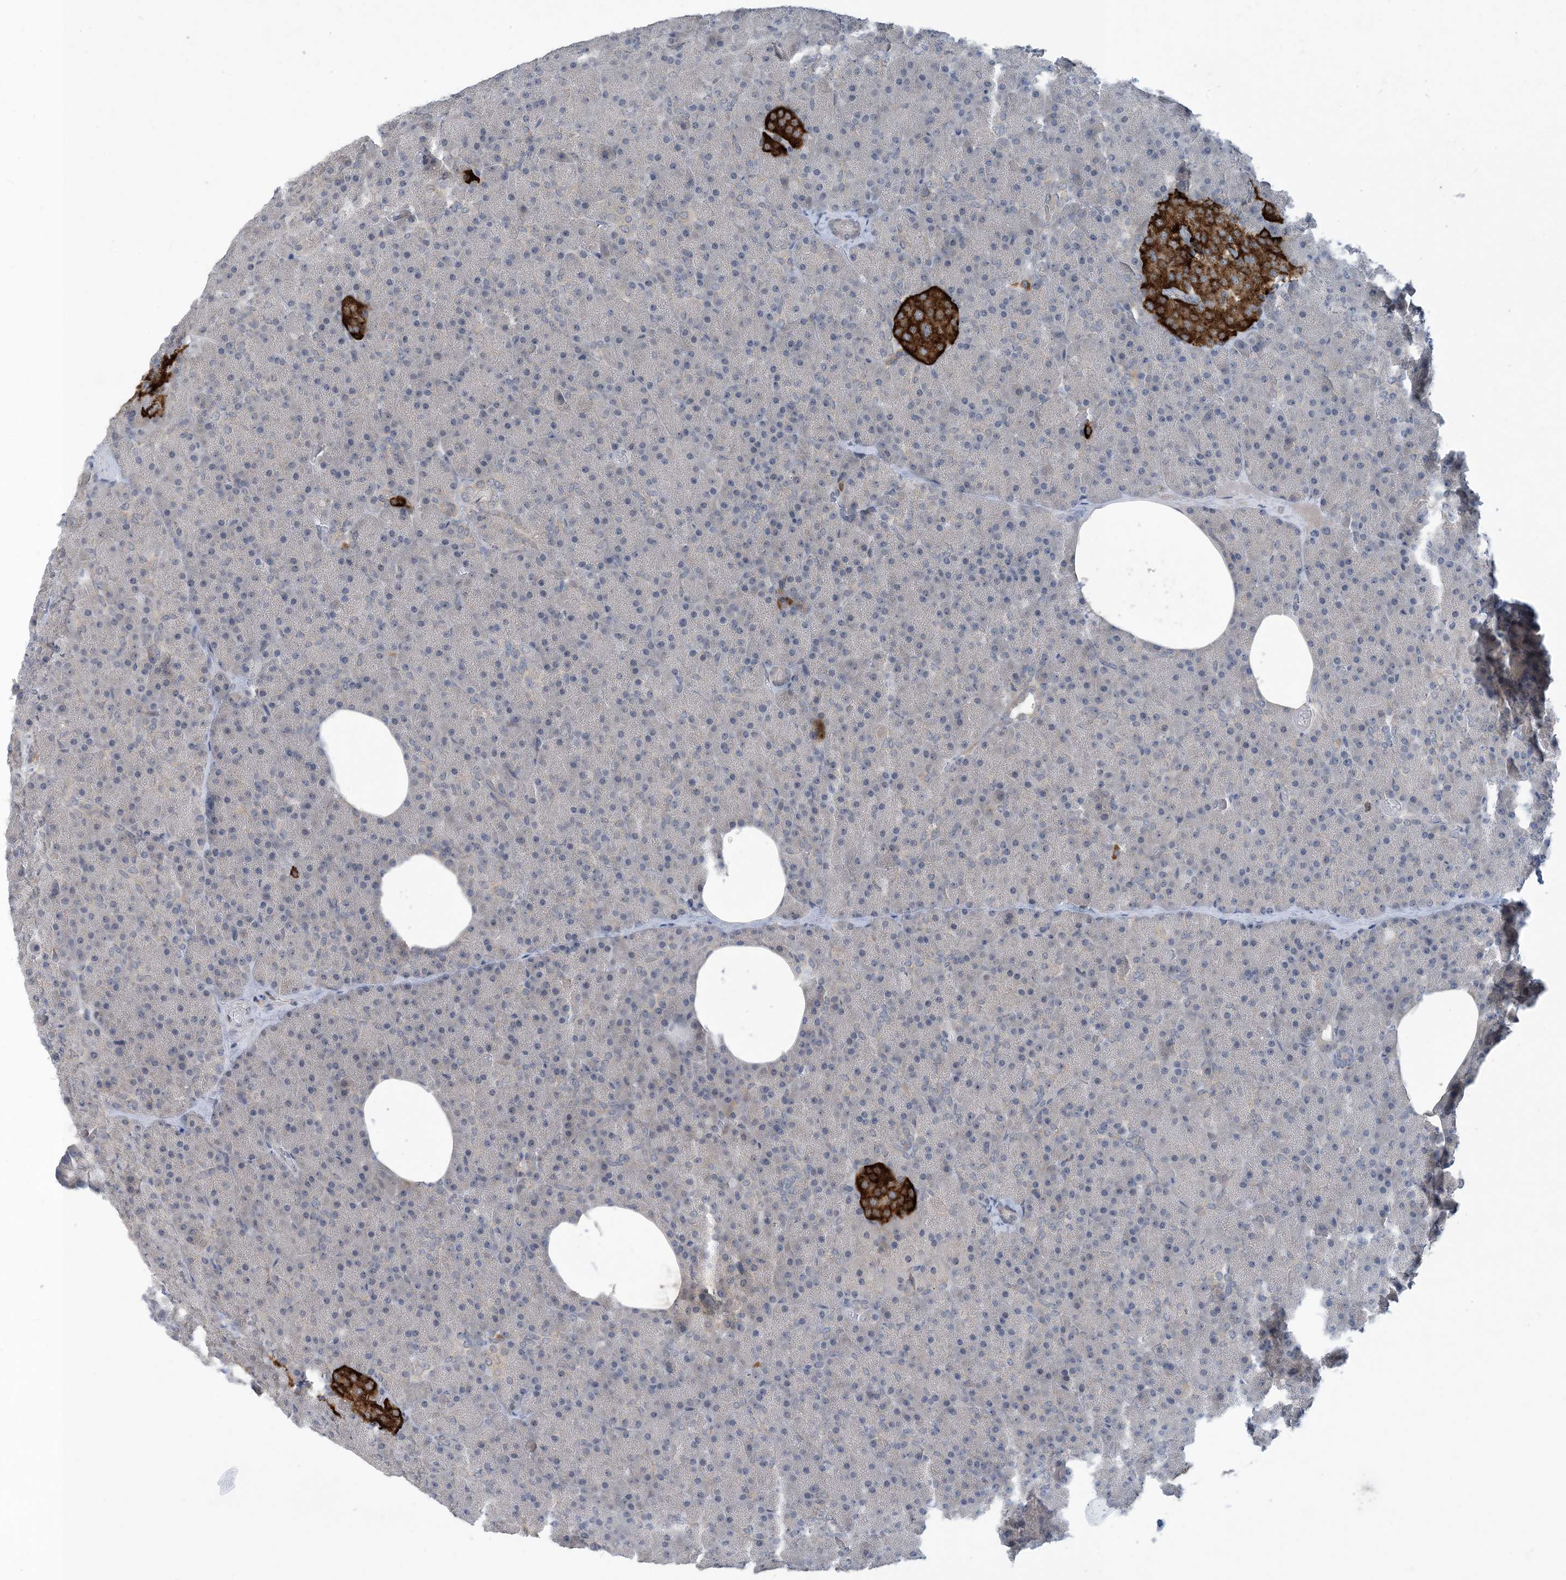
{"staining": {"intensity": "weak", "quantity": "<25%", "location": "cytoplasmic/membranous"}, "tissue": "pancreas", "cell_type": "Exocrine glandular cells", "image_type": "normal", "snomed": [{"axis": "morphology", "description": "Normal tissue, NOS"}, {"axis": "morphology", "description": "Carcinoid, malignant, NOS"}, {"axis": "topography", "description": "Pancreas"}], "caption": "Exocrine glandular cells show no significant protein expression in unremarkable pancreas. The staining is performed using DAB brown chromogen with nuclei counter-stained in using hematoxylin.", "gene": "TINAG", "patient": {"sex": "female", "age": 35}}